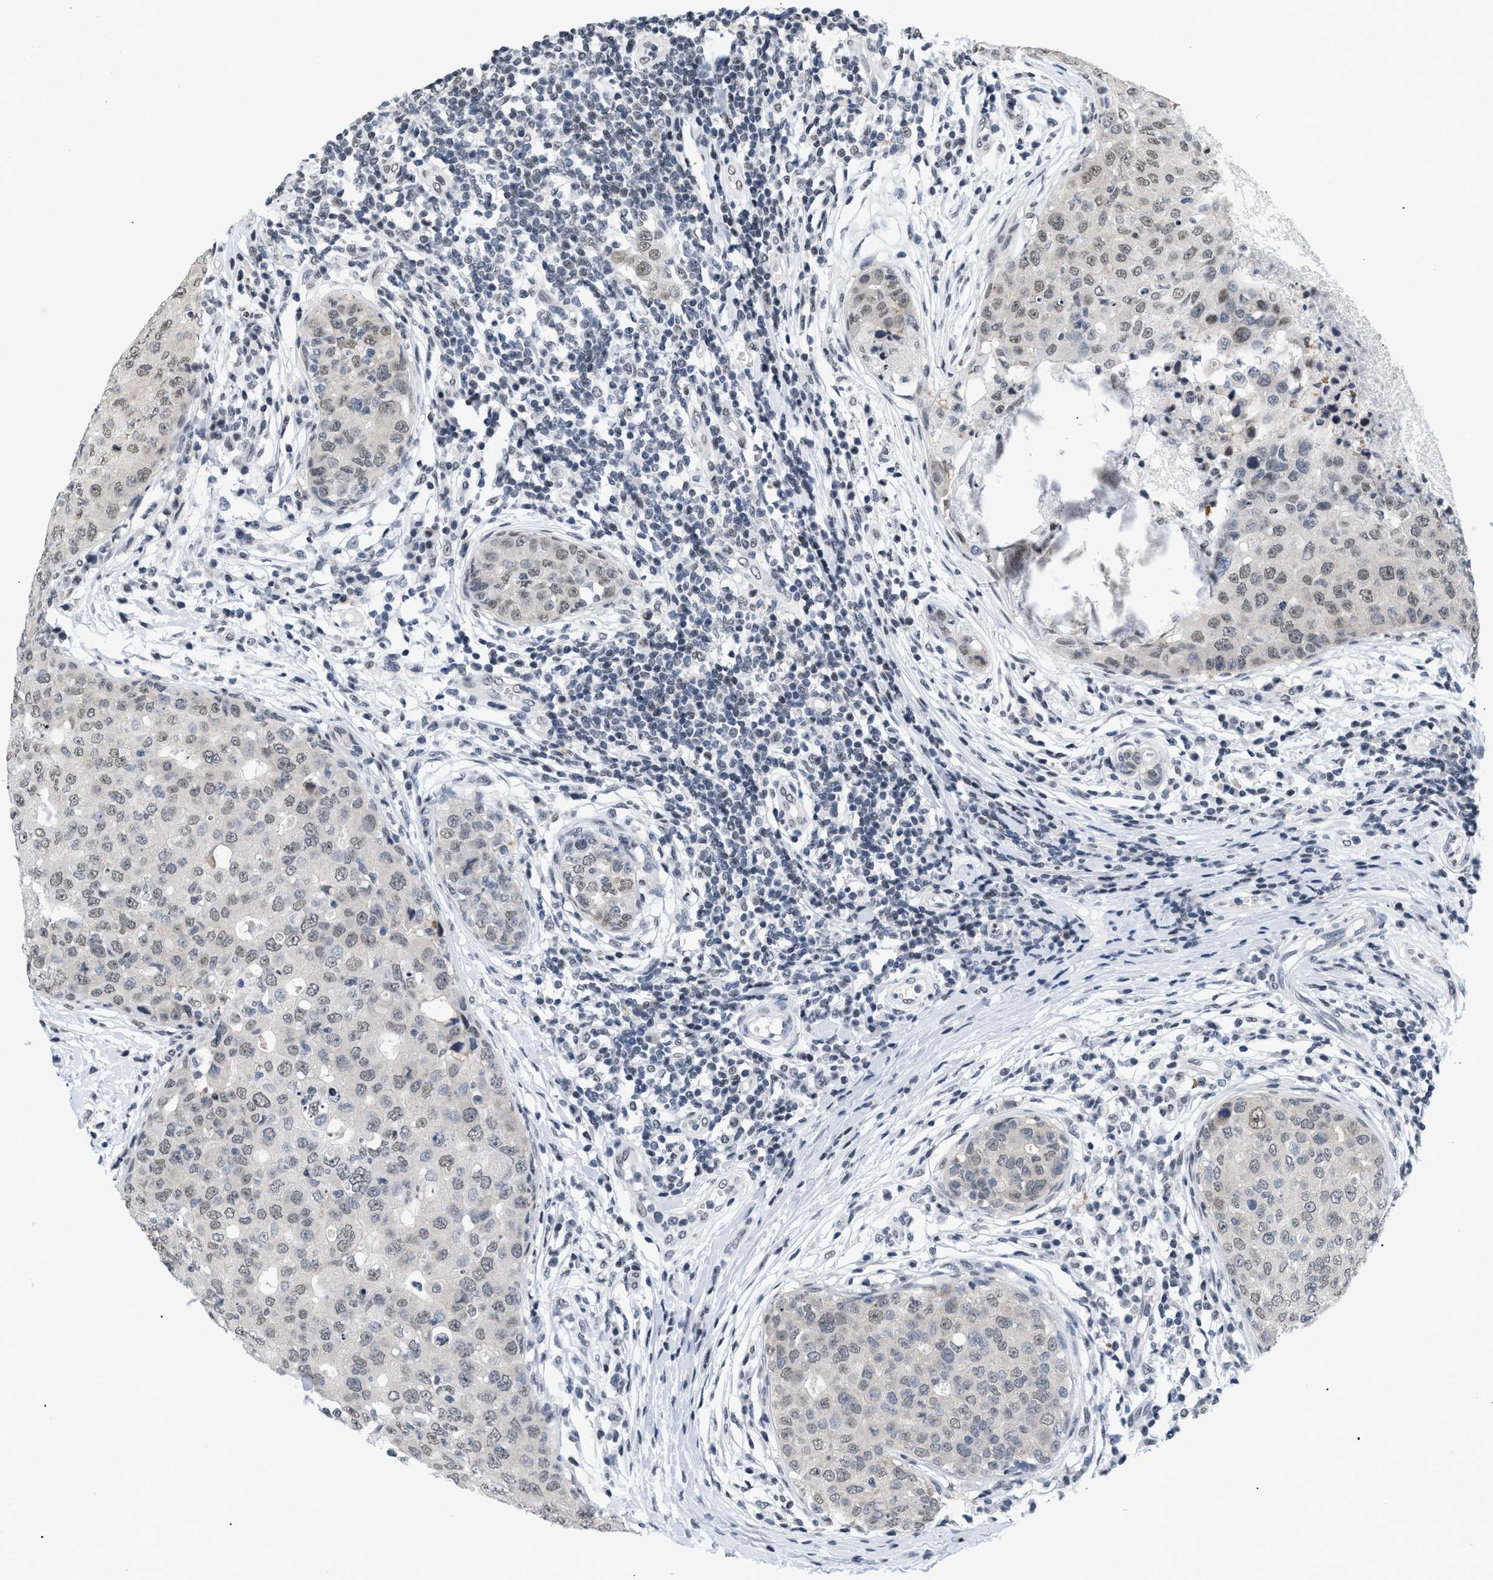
{"staining": {"intensity": "weak", "quantity": "25%-75%", "location": "nuclear"}, "tissue": "breast cancer", "cell_type": "Tumor cells", "image_type": "cancer", "snomed": [{"axis": "morphology", "description": "Duct carcinoma"}, {"axis": "topography", "description": "Breast"}], "caption": "Breast cancer (invasive ductal carcinoma) stained with DAB (3,3'-diaminobenzidine) IHC displays low levels of weak nuclear expression in about 25%-75% of tumor cells.", "gene": "RAF1", "patient": {"sex": "female", "age": 27}}